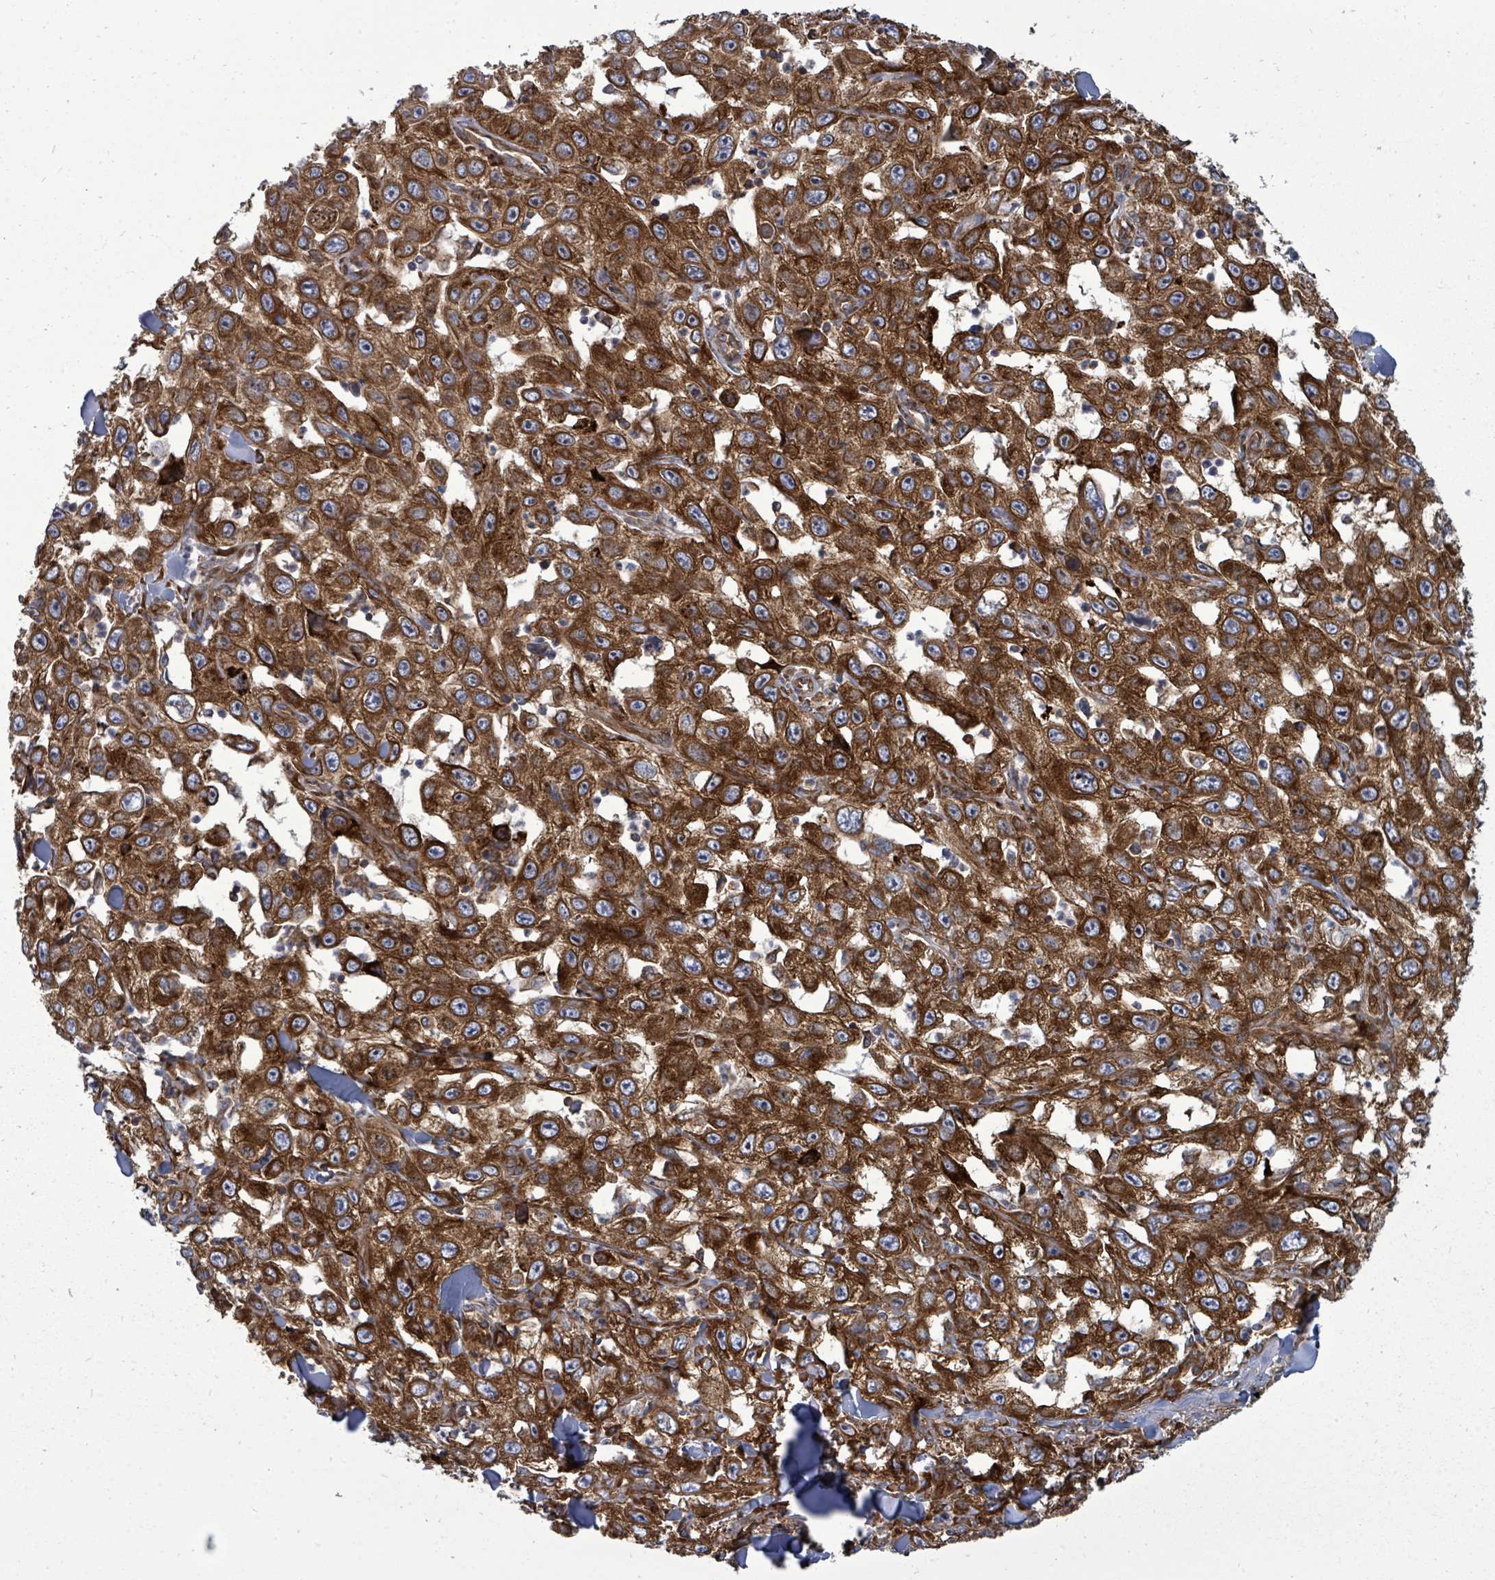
{"staining": {"intensity": "strong", "quantity": ">75%", "location": "cytoplasmic/membranous"}, "tissue": "skin cancer", "cell_type": "Tumor cells", "image_type": "cancer", "snomed": [{"axis": "morphology", "description": "Squamous cell carcinoma, NOS"}, {"axis": "topography", "description": "Skin"}], "caption": "Brown immunohistochemical staining in human skin cancer exhibits strong cytoplasmic/membranous staining in about >75% of tumor cells.", "gene": "EIF3C", "patient": {"sex": "male", "age": 82}}